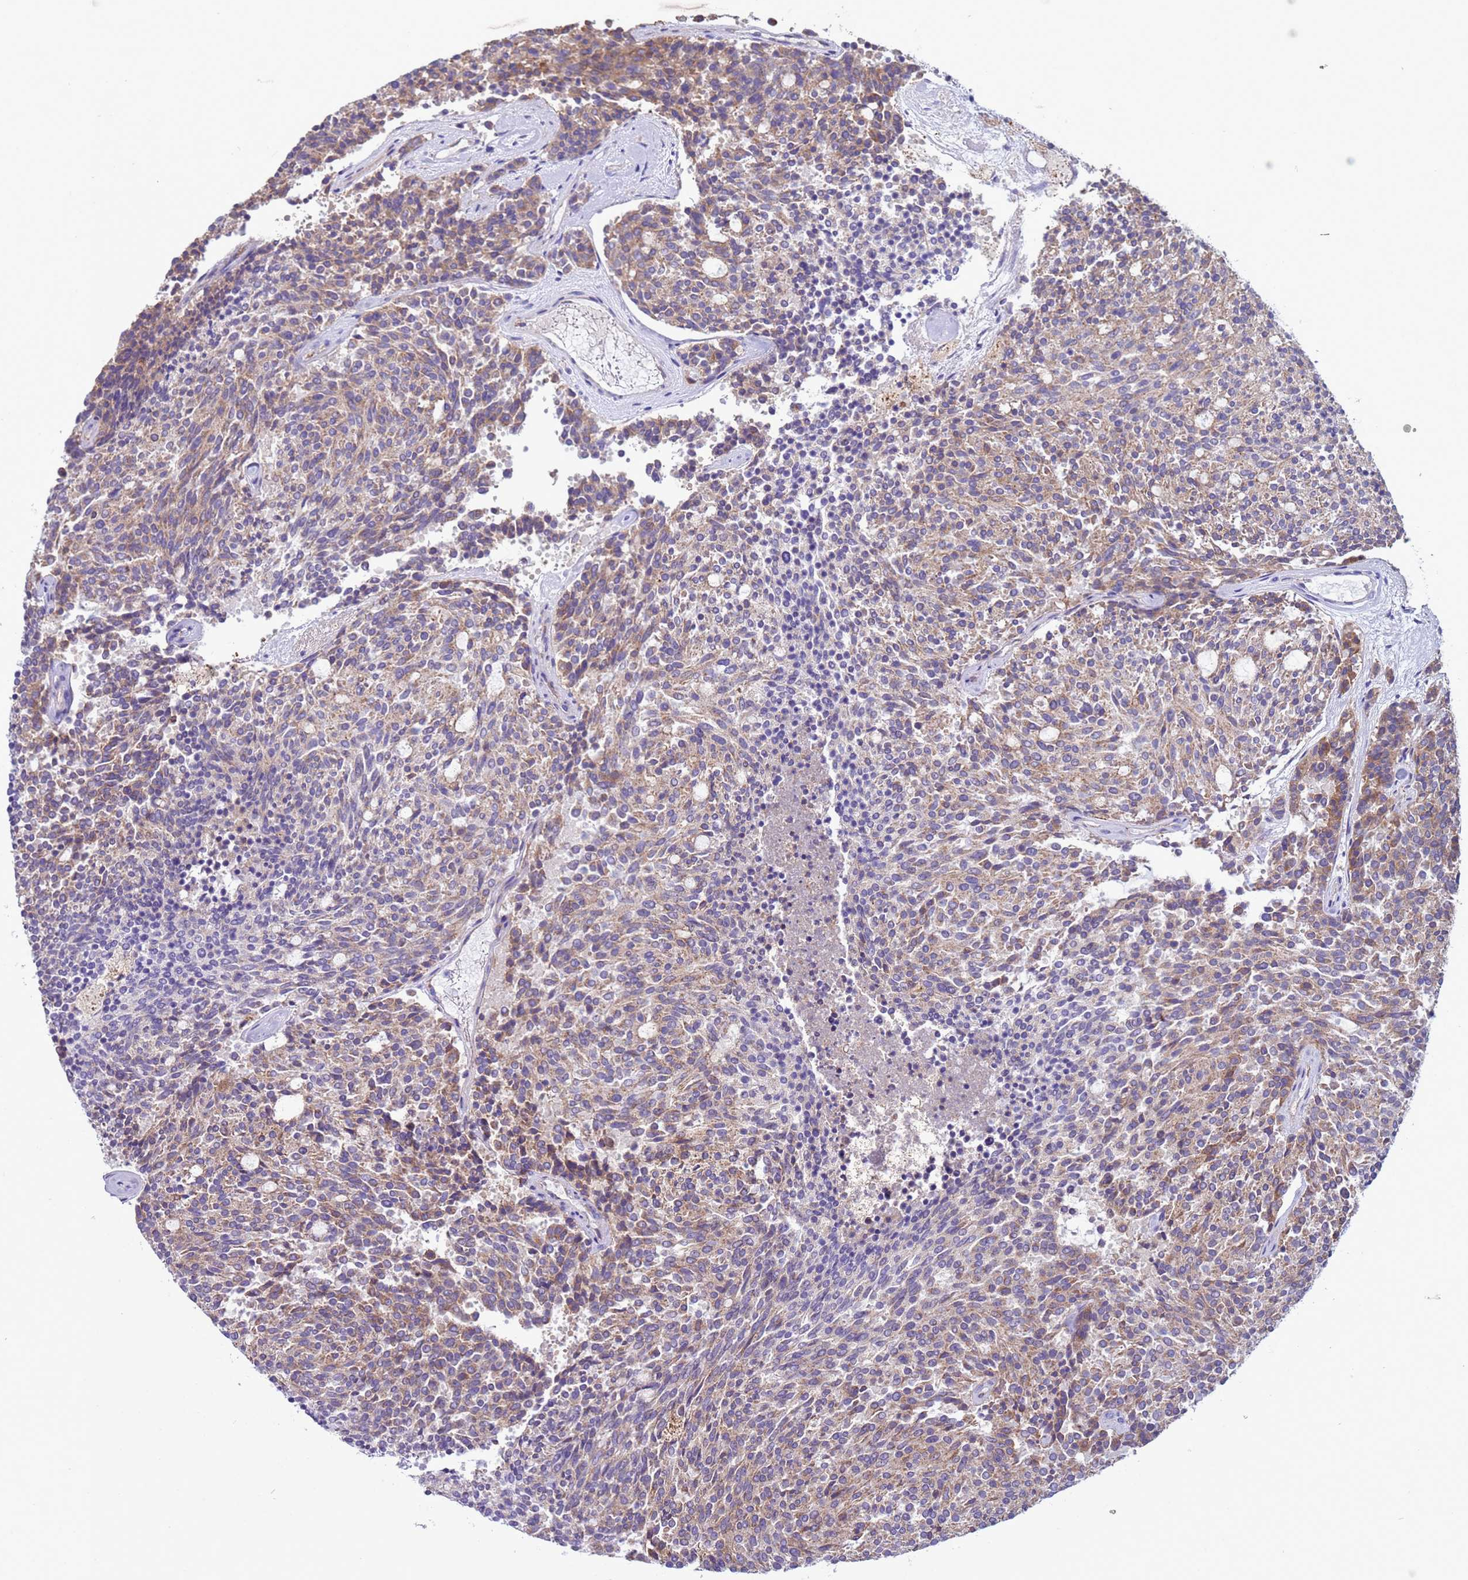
{"staining": {"intensity": "moderate", "quantity": "25%-75%", "location": "cytoplasmic/membranous"}, "tissue": "carcinoid", "cell_type": "Tumor cells", "image_type": "cancer", "snomed": [{"axis": "morphology", "description": "Carcinoid, malignant, NOS"}, {"axis": "topography", "description": "Pancreas"}], "caption": "IHC of human carcinoid shows medium levels of moderate cytoplasmic/membranous staining in about 25%-75% of tumor cells.", "gene": "NCALD", "patient": {"sex": "female", "age": 54}}